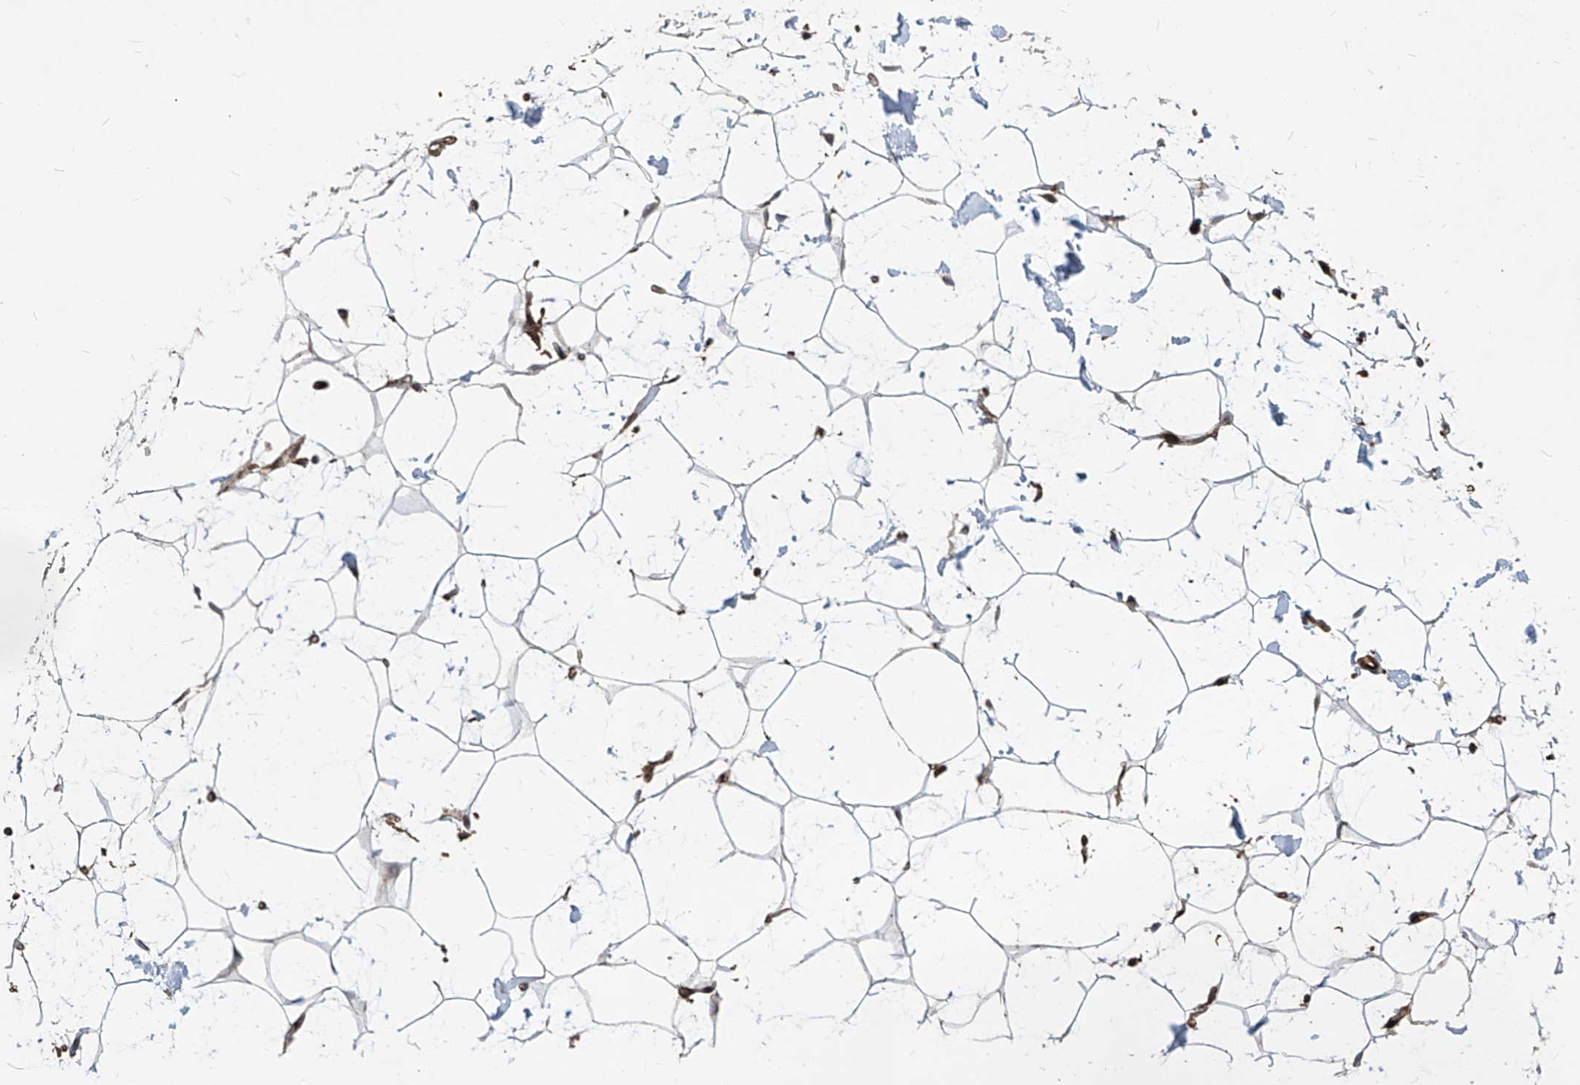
{"staining": {"intensity": "moderate", "quantity": ">75%", "location": "cytoplasmic/membranous"}, "tissue": "adipose tissue", "cell_type": "Adipocytes", "image_type": "normal", "snomed": [{"axis": "morphology", "description": "Normal tissue, NOS"}, {"axis": "topography", "description": "Breast"}], "caption": "Immunohistochemical staining of unremarkable human adipose tissue displays moderate cytoplasmic/membranous protein positivity in approximately >75% of adipocytes. (IHC, brightfield microscopy, high magnification).", "gene": "MAGED2", "patient": {"sex": "female", "age": 23}}